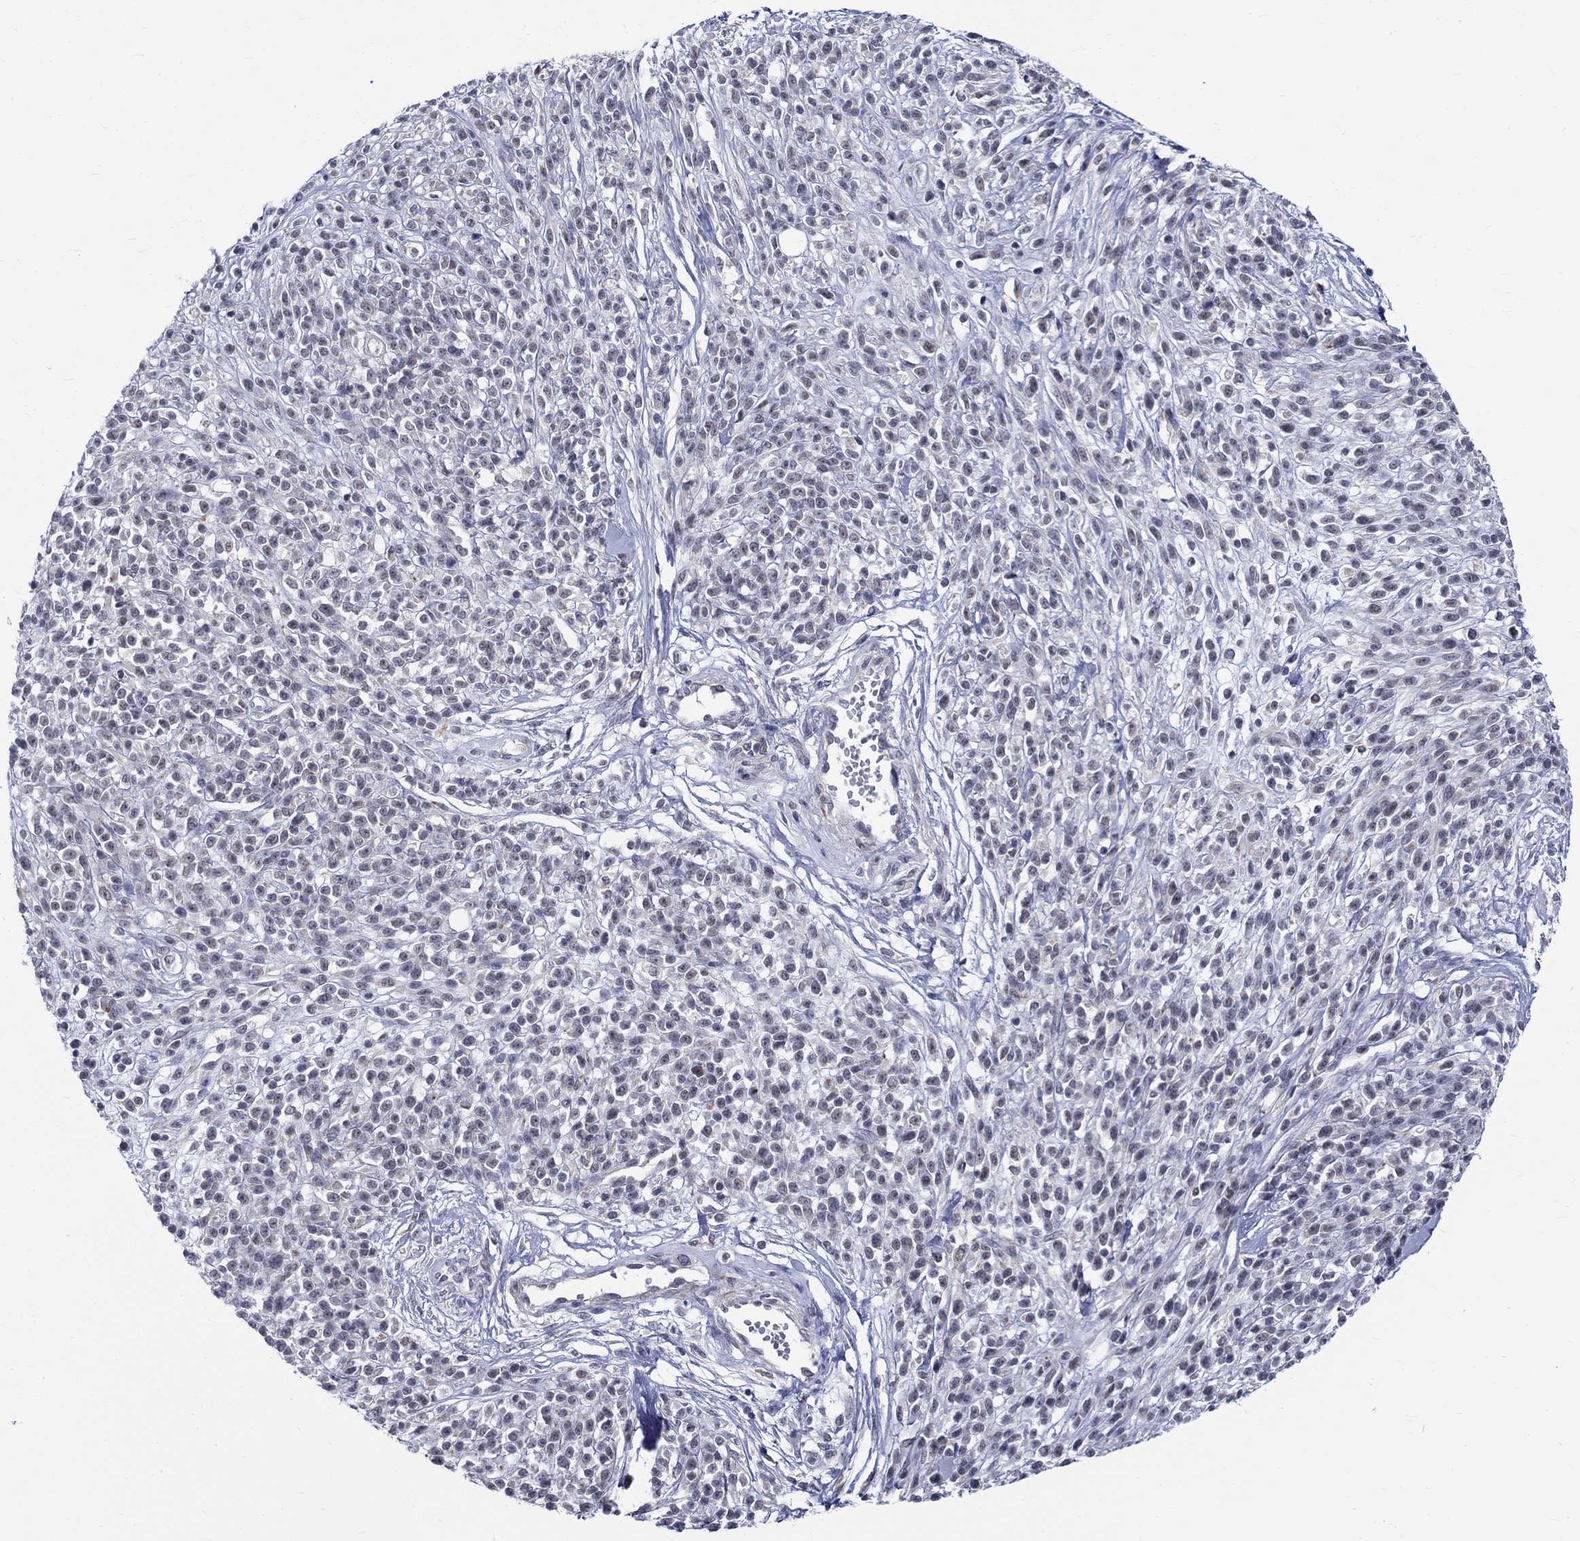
{"staining": {"intensity": "weak", "quantity": "<25%", "location": "nuclear"}, "tissue": "melanoma", "cell_type": "Tumor cells", "image_type": "cancer", "snomed": [{"axis": "morphology", "description": "Malignant melanoma, NOS"}, {"axis": "topography", "description": "Skin"}, {"axis": "topography", "description": "Skin of trunk"}], "caption": "Protein analysis of malignant melanoma exhibits no significant staining in tumor cells.", "gene": "ST6GALNAC1", "patient": {"sex": "male", "age": 74}}